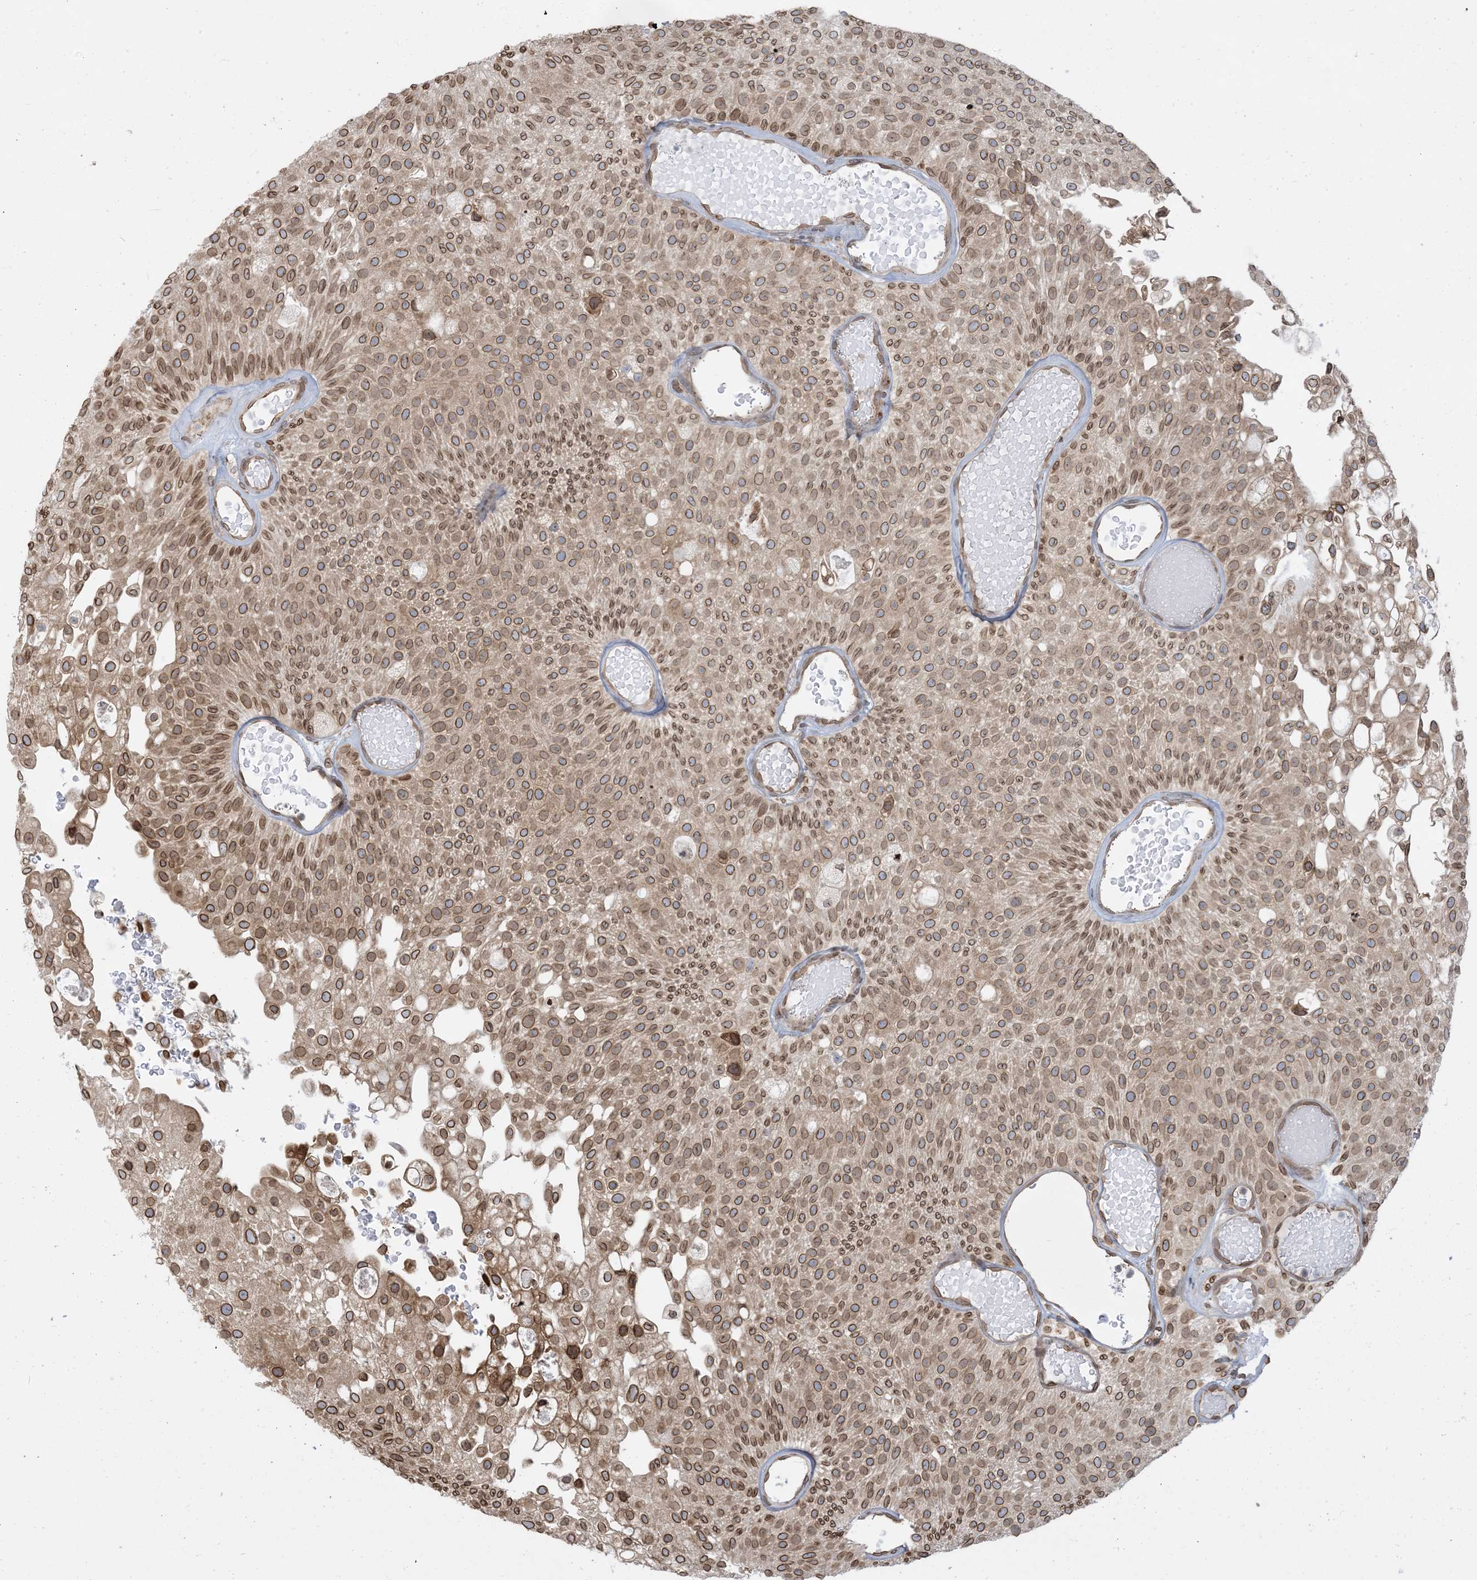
{"staining": {"intensity": "moderate", "quantity": ">75%", "location": "cytoplasmic/membranous,nuclear"}, "tissue": "urothelial cancer", "cell_type": "Tumor cells", "image_type": "cancer", "snomed": [{"axis": "morphology", "description": "Urothelial carcinoma, Low grade"}, {"axis": "topography", "description": "Urinary bladder"}], "caption": "A photomicrograph showing moderate cytoplasmic/membranous and nuclear positivity in approximately >75% of tumor cells in urothelial cancer, as visualized by brown immunohistochemical staining.", "gene": "WWP1", "patient": {"sex": "male", "age": 78}}